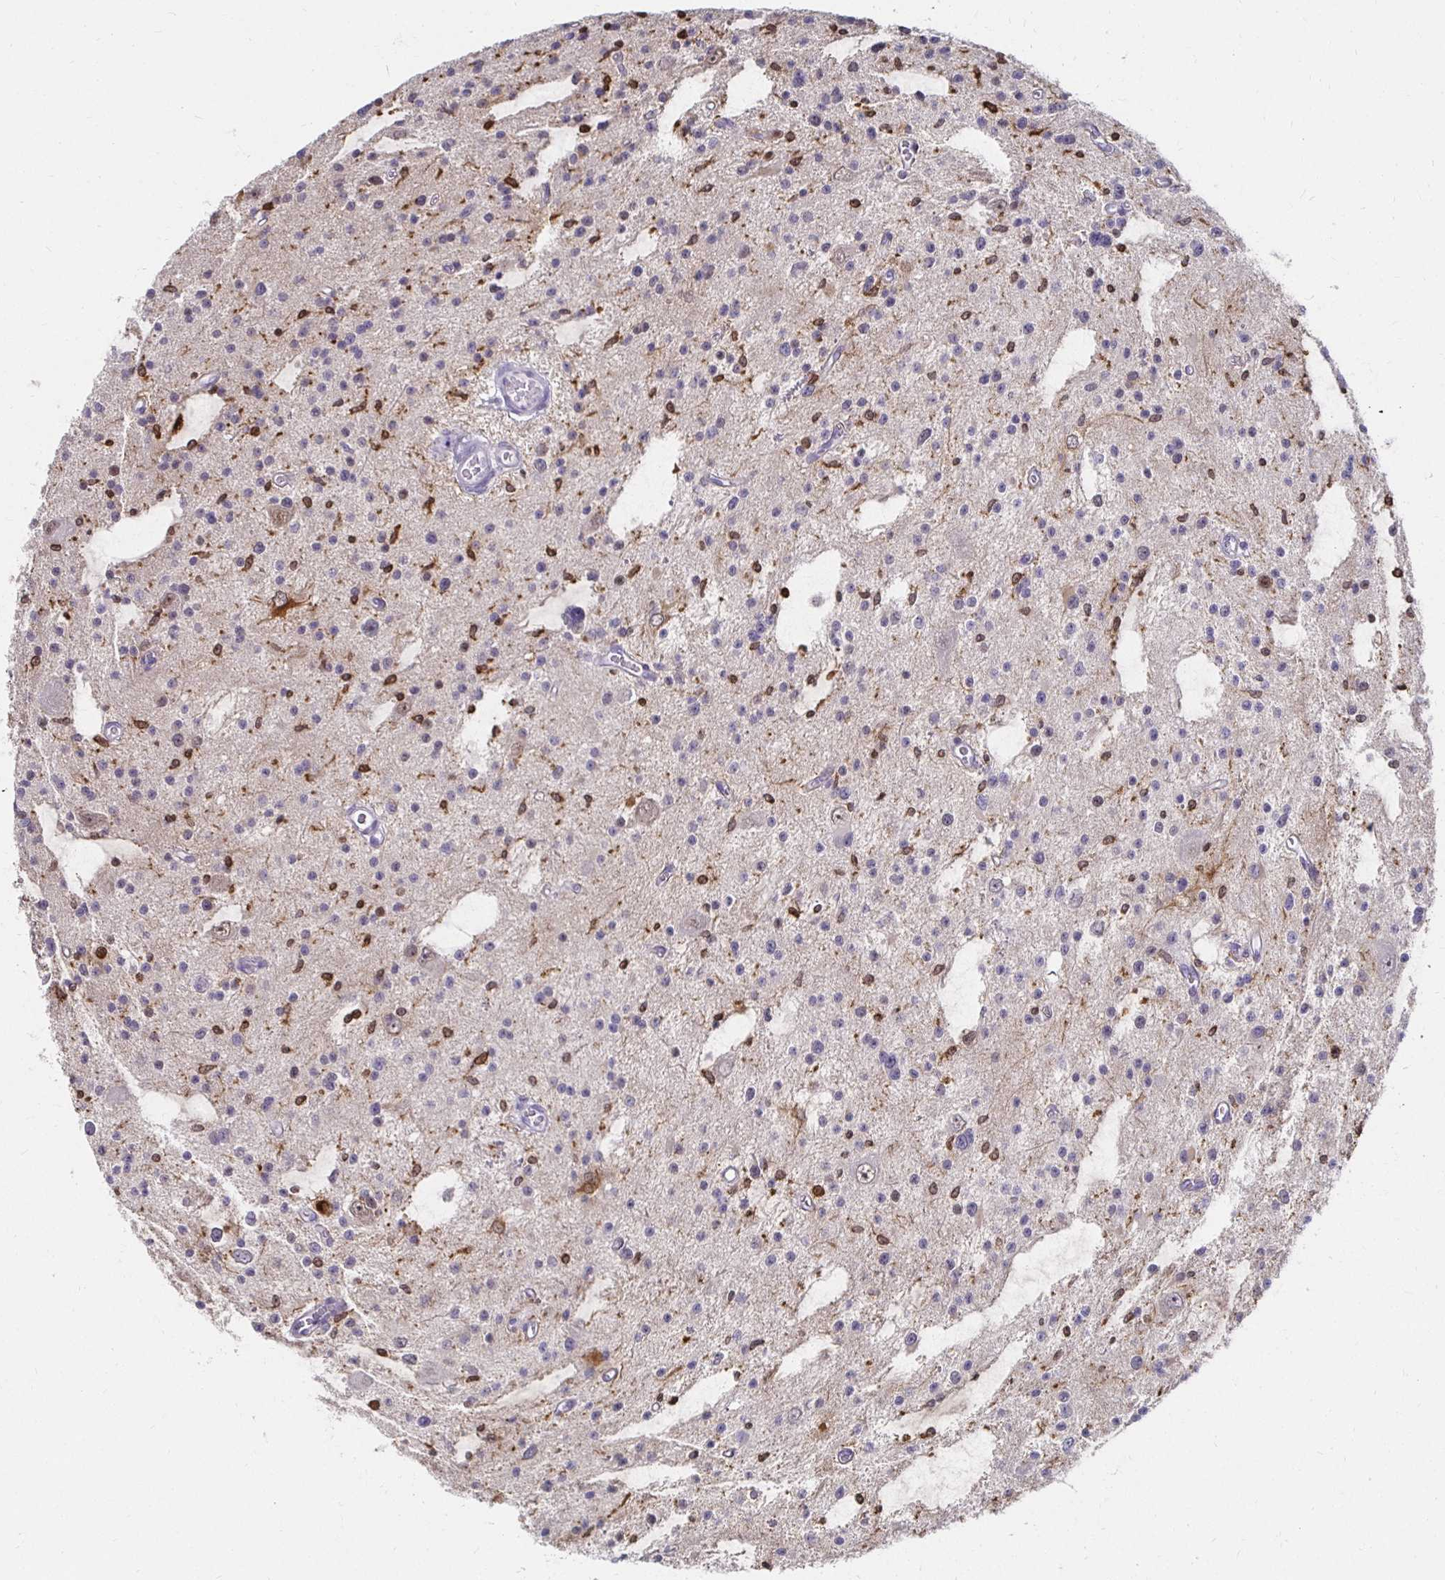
{"staining": {"intensity": "negative", "quantity": "none", "location": "none"}, "tissue": "glioma", "cell_type": "Tumor cells", "image_type": "cancer", "snomed": [{"axis": "morphology", "description": "Glioma, malignant, Low grade"}, {"axis": "topography", "description": "Brain"}], "caption": "This is an IHC histopathology image of glioma. There is no expression in tumor cells.", "gene": "PADI2", "patient": {"sex": "male", "age": 43}}